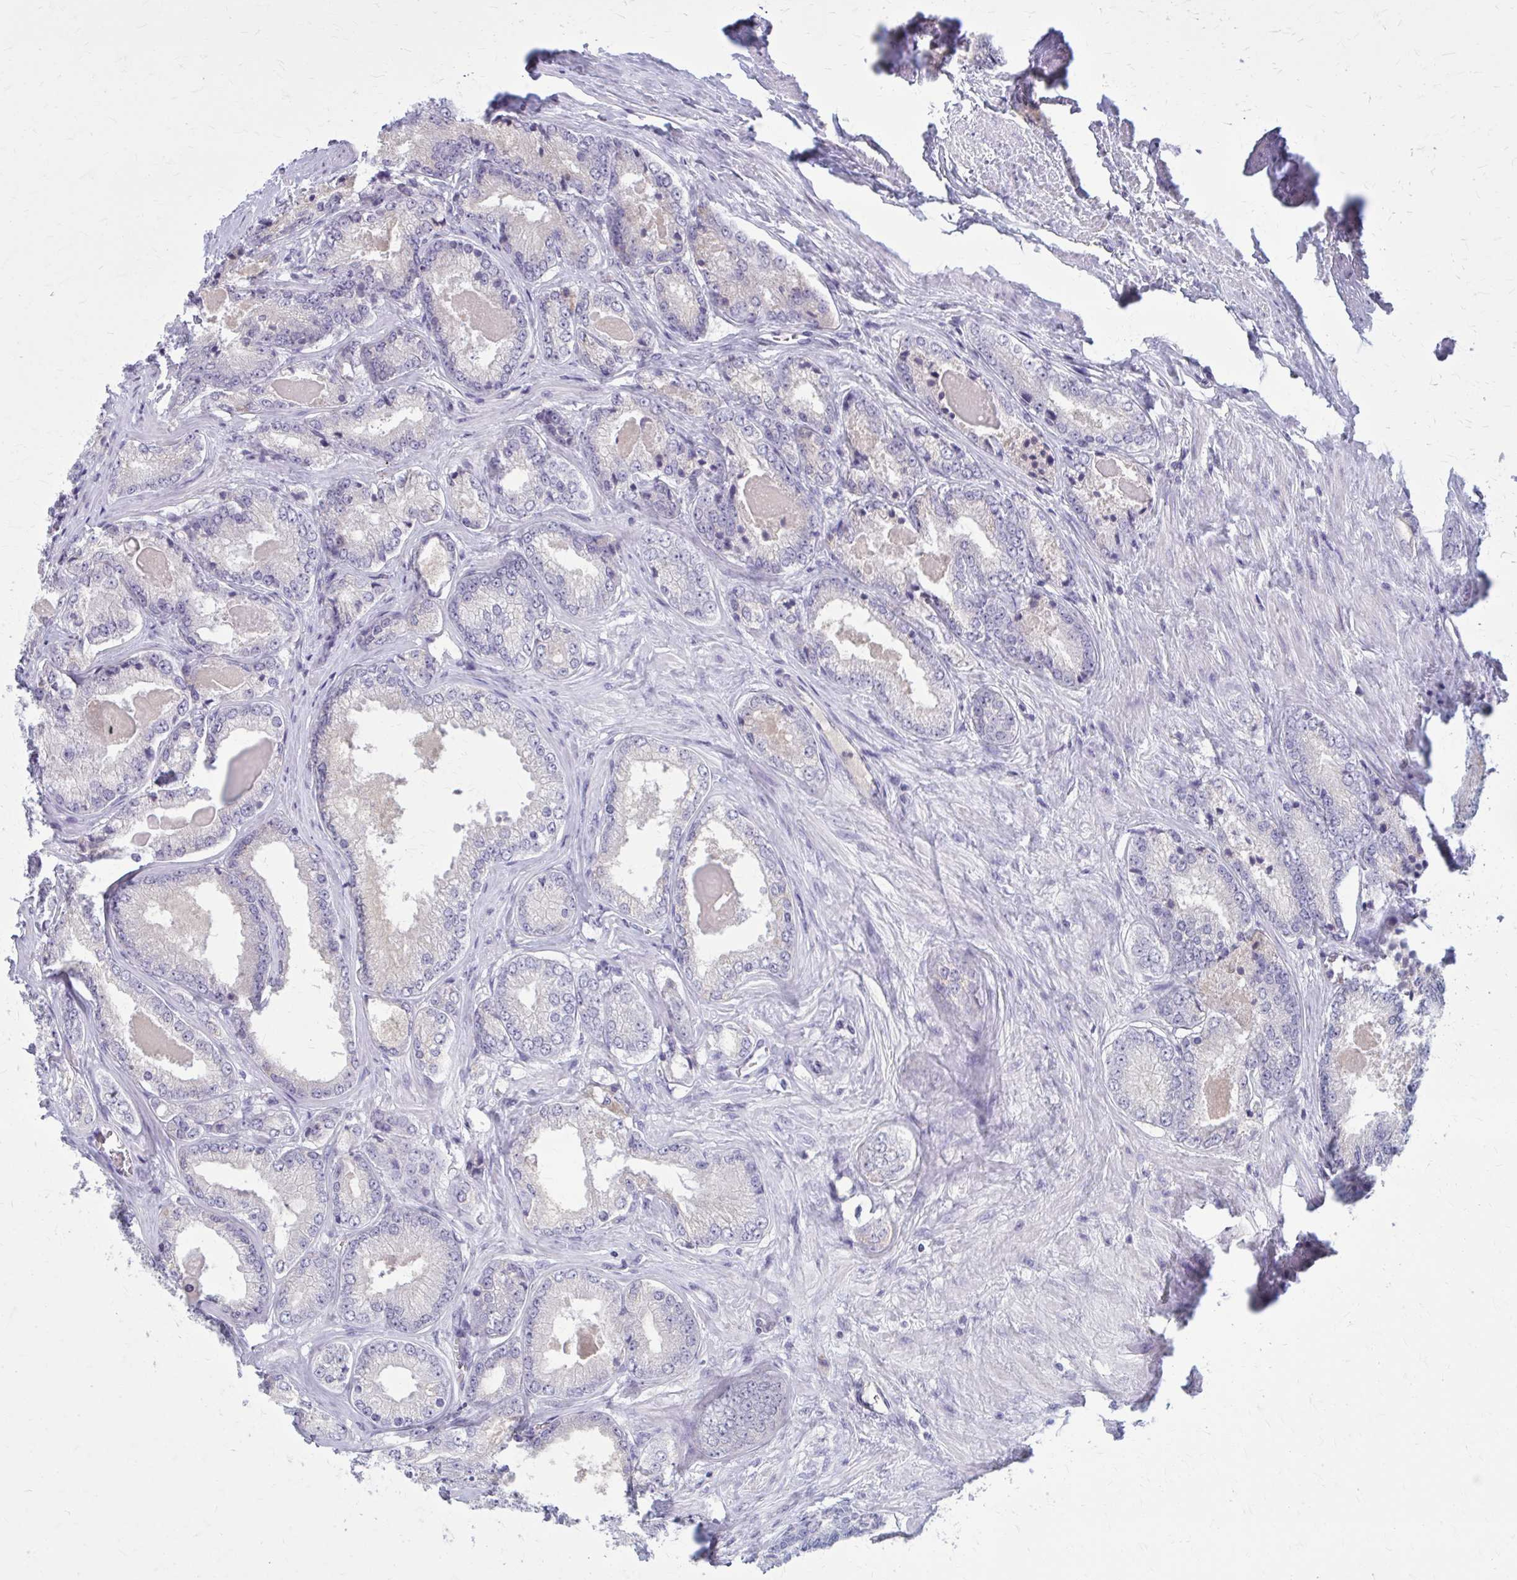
{"staining": {"intensity": "negative", "quantity": "none", "location": "none"}, "tissue": "prostate cancer", "cell_type": "Tumor cells", "image_type": "cancer", "snomed": [{"axis": "morphology", "description": "Adenocarcinoma, NOS"}, {"axis": "morphology", "description": "Adenocarcinoma, Low grade"}, {"axis": "topography", "description": "Prostate"}], "caption": "Human adenocarcinoma (prostate) stained for a protein using immunohistochemistry (IHC) displays no staining in tumor cells.", "gene": "OR4A47", "patient": {"sex": "male", "age": 68}}